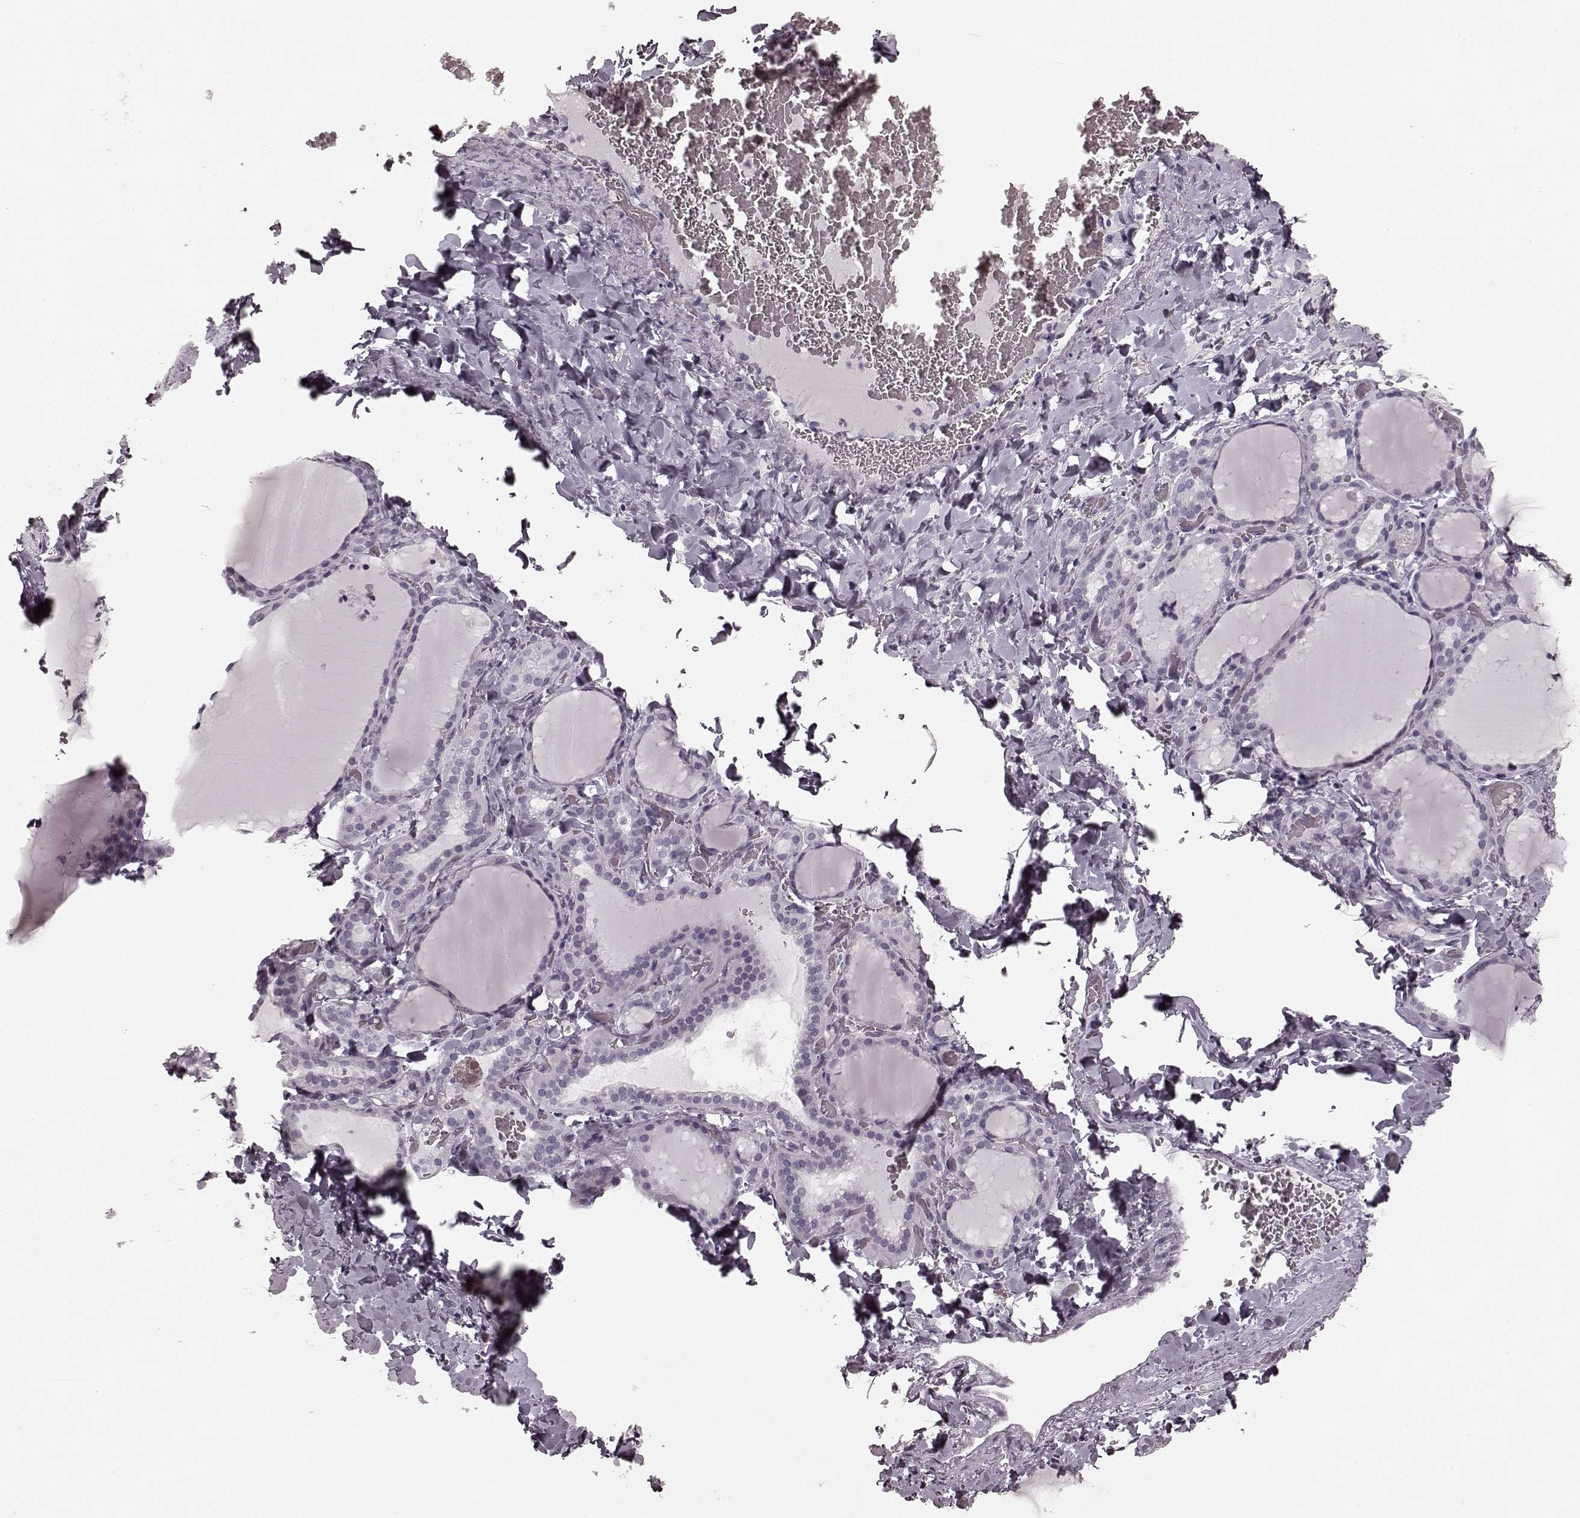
{"staining": {"intensity": "negative", "quantity": "none", "location": "none"}, "tissue": "thyroid gland", "cell_type": "Glandular cells", "image_type": "normal", "snomed": [{"axis": "morphology", "description": "Normal tissue, NOS"}, {"axis": "topography", "description": "Thyroid gland"}], "caption": "Protein analysis of benign thyroid gland shows no significant positivity in glandular cells.", "gene": "TRPM1", "patient": {"sex": "female", "age": 22}}